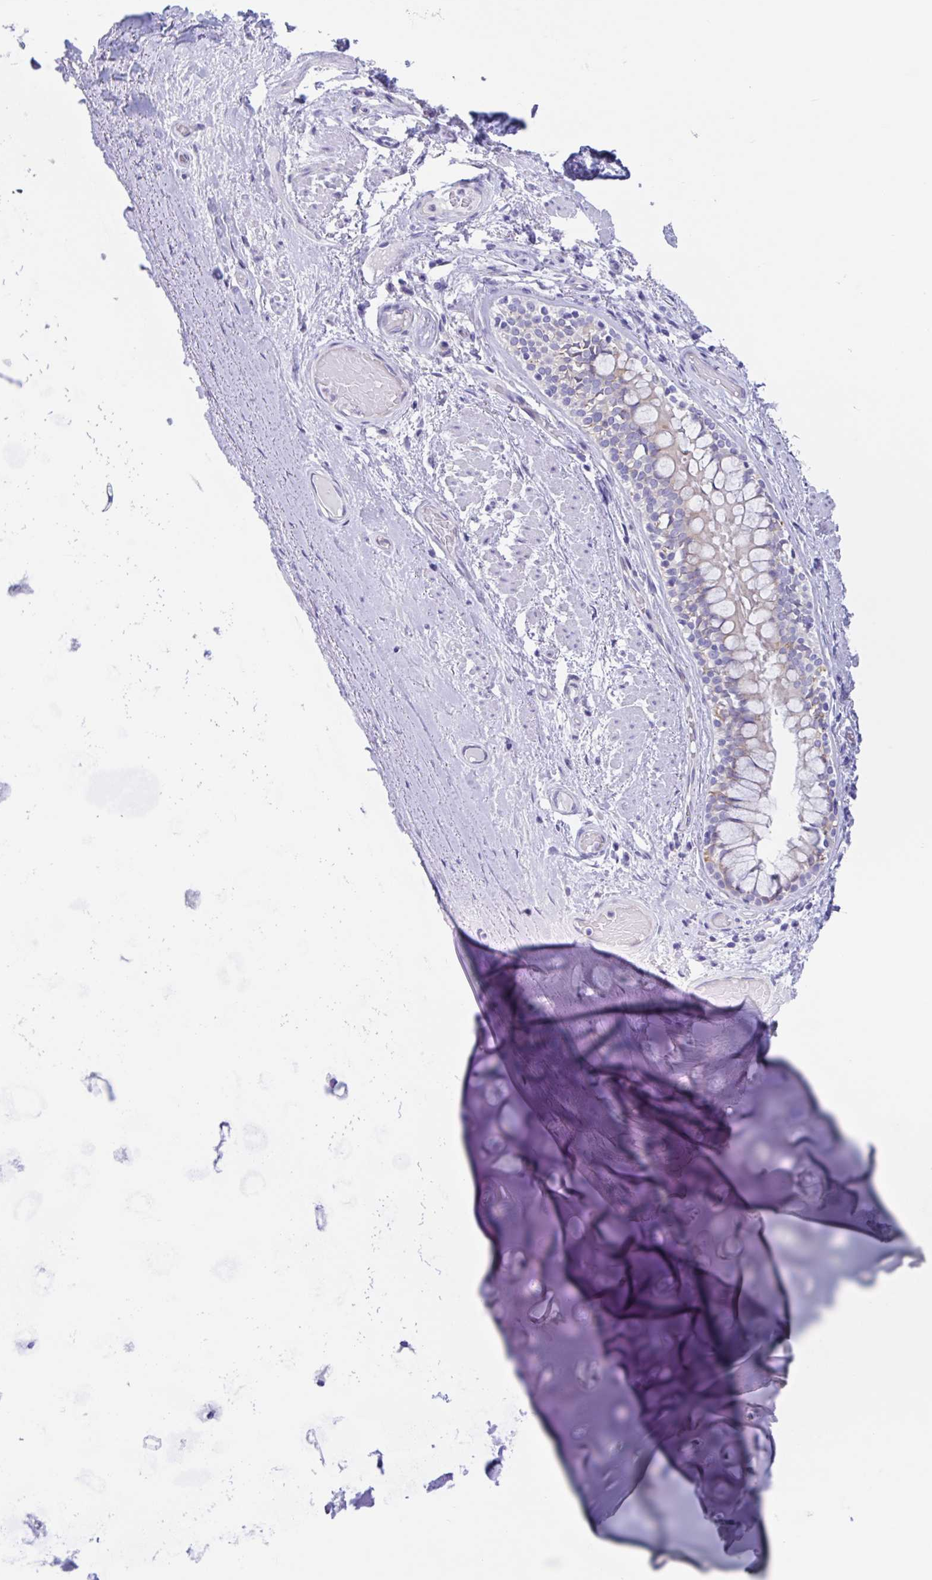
{"staining": {"intensity": "negative", "quantity": "none", "location": "none"}, "tissue": "adipose tissue", "cell_type": "Adipocytes", "image_type": "normal", "snomed": [{"axis": "morphology", "description": "Normal tissue, NOS"}, {"axis": "topography", "description": "Cartilage tissue"}, {"axis": "topography", "description": "Bronchus"}], "caption": "This is an IHC photomicrograph of normal human adipose tissue. There is no staining in adipocytes.", "gene": "OR6N2", "patient": {"sex": "male", "age": 64}}